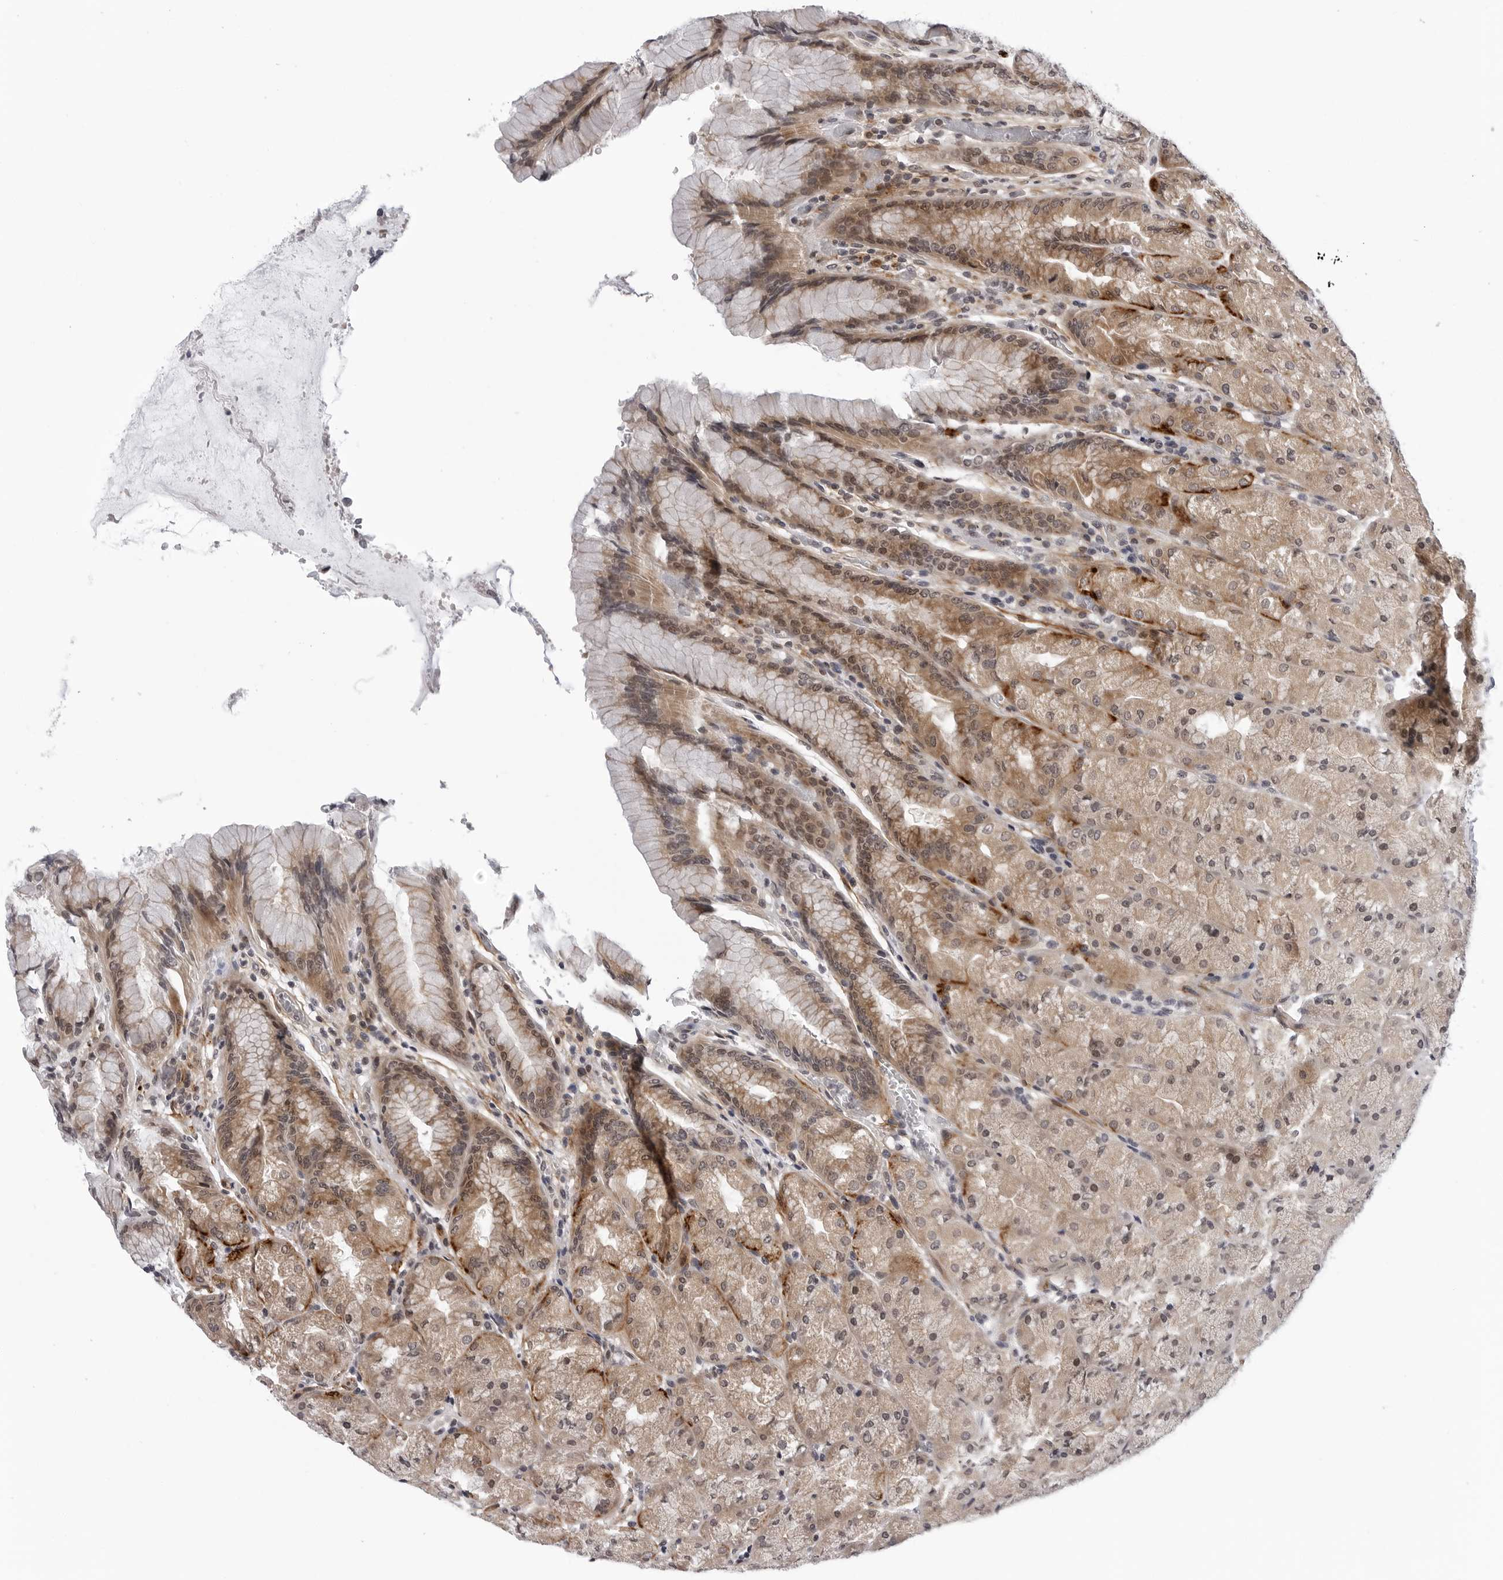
{"staining": {"intensity": "moderate", "quantity": "25%-75%", "location": "cytoplasmic/membranous,nuclear"}, "tissue": "stomach", "cell_type": "Glandular cells", "image_type": "normal", "snomed": [{"axis": "morphology", "description": "Normal tissue, NOS"}, {"axis": "topography", "description": "Stomach, upper"}, {"axis": "topography", "description": "Stomach"}], "caption": "This micrograph demonstrates immunohistochemistry (IHC) staining of unremarkable stomach, with medium moderate cytoplasmic/membranous,nuclear staining in approximately 25%-75% of glandular cells.", "gene": "KIAA1614", "patient": {"sex": "male", "age": 48}}